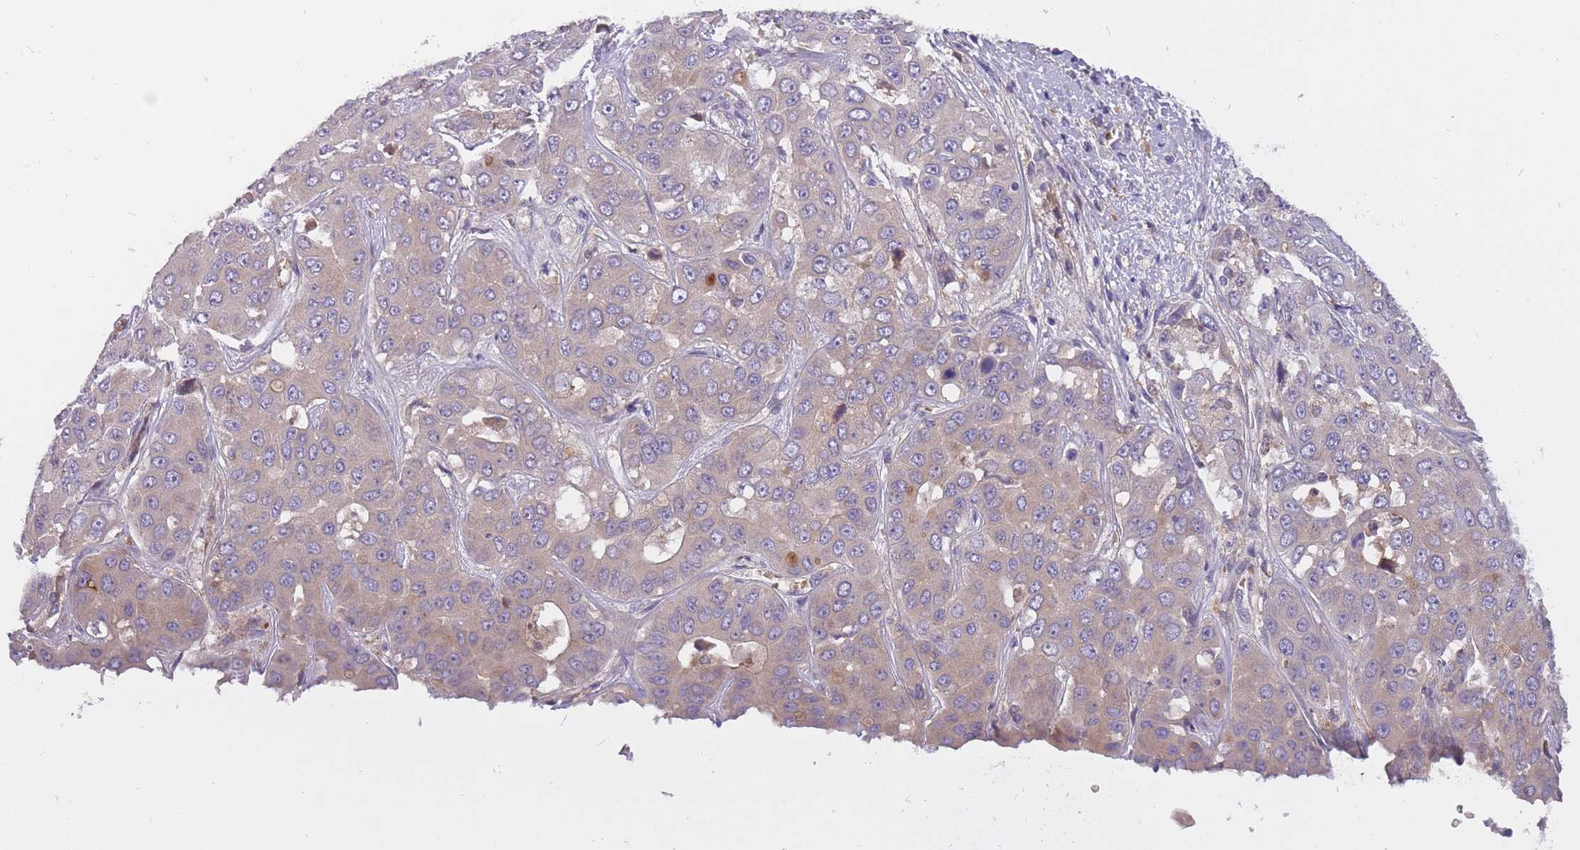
{"staining": {"intensity": "weak", "quantity": "<25%", "location": "cytoplasmic/membranous"}, "tissue": "liver cancer", "cell_type": "Tumor cells", "image_type": "cancer", "snomed": [{"axis": "morphology", "description": "Cholangiocarcinoma"}, {"axis": "topography", "description": "Liver"}], "caption": "An immunohistochemistry (IHC) image of cholangiocarcinoma (liver) is shown. There is no staining in tumor cells of cholangiocarcinoma (liver). (Immunohistochemistry, brightfield microscopy, high magnification).", "gene": "CRYGN", "patient": {"sex": "female", "age": 52}}